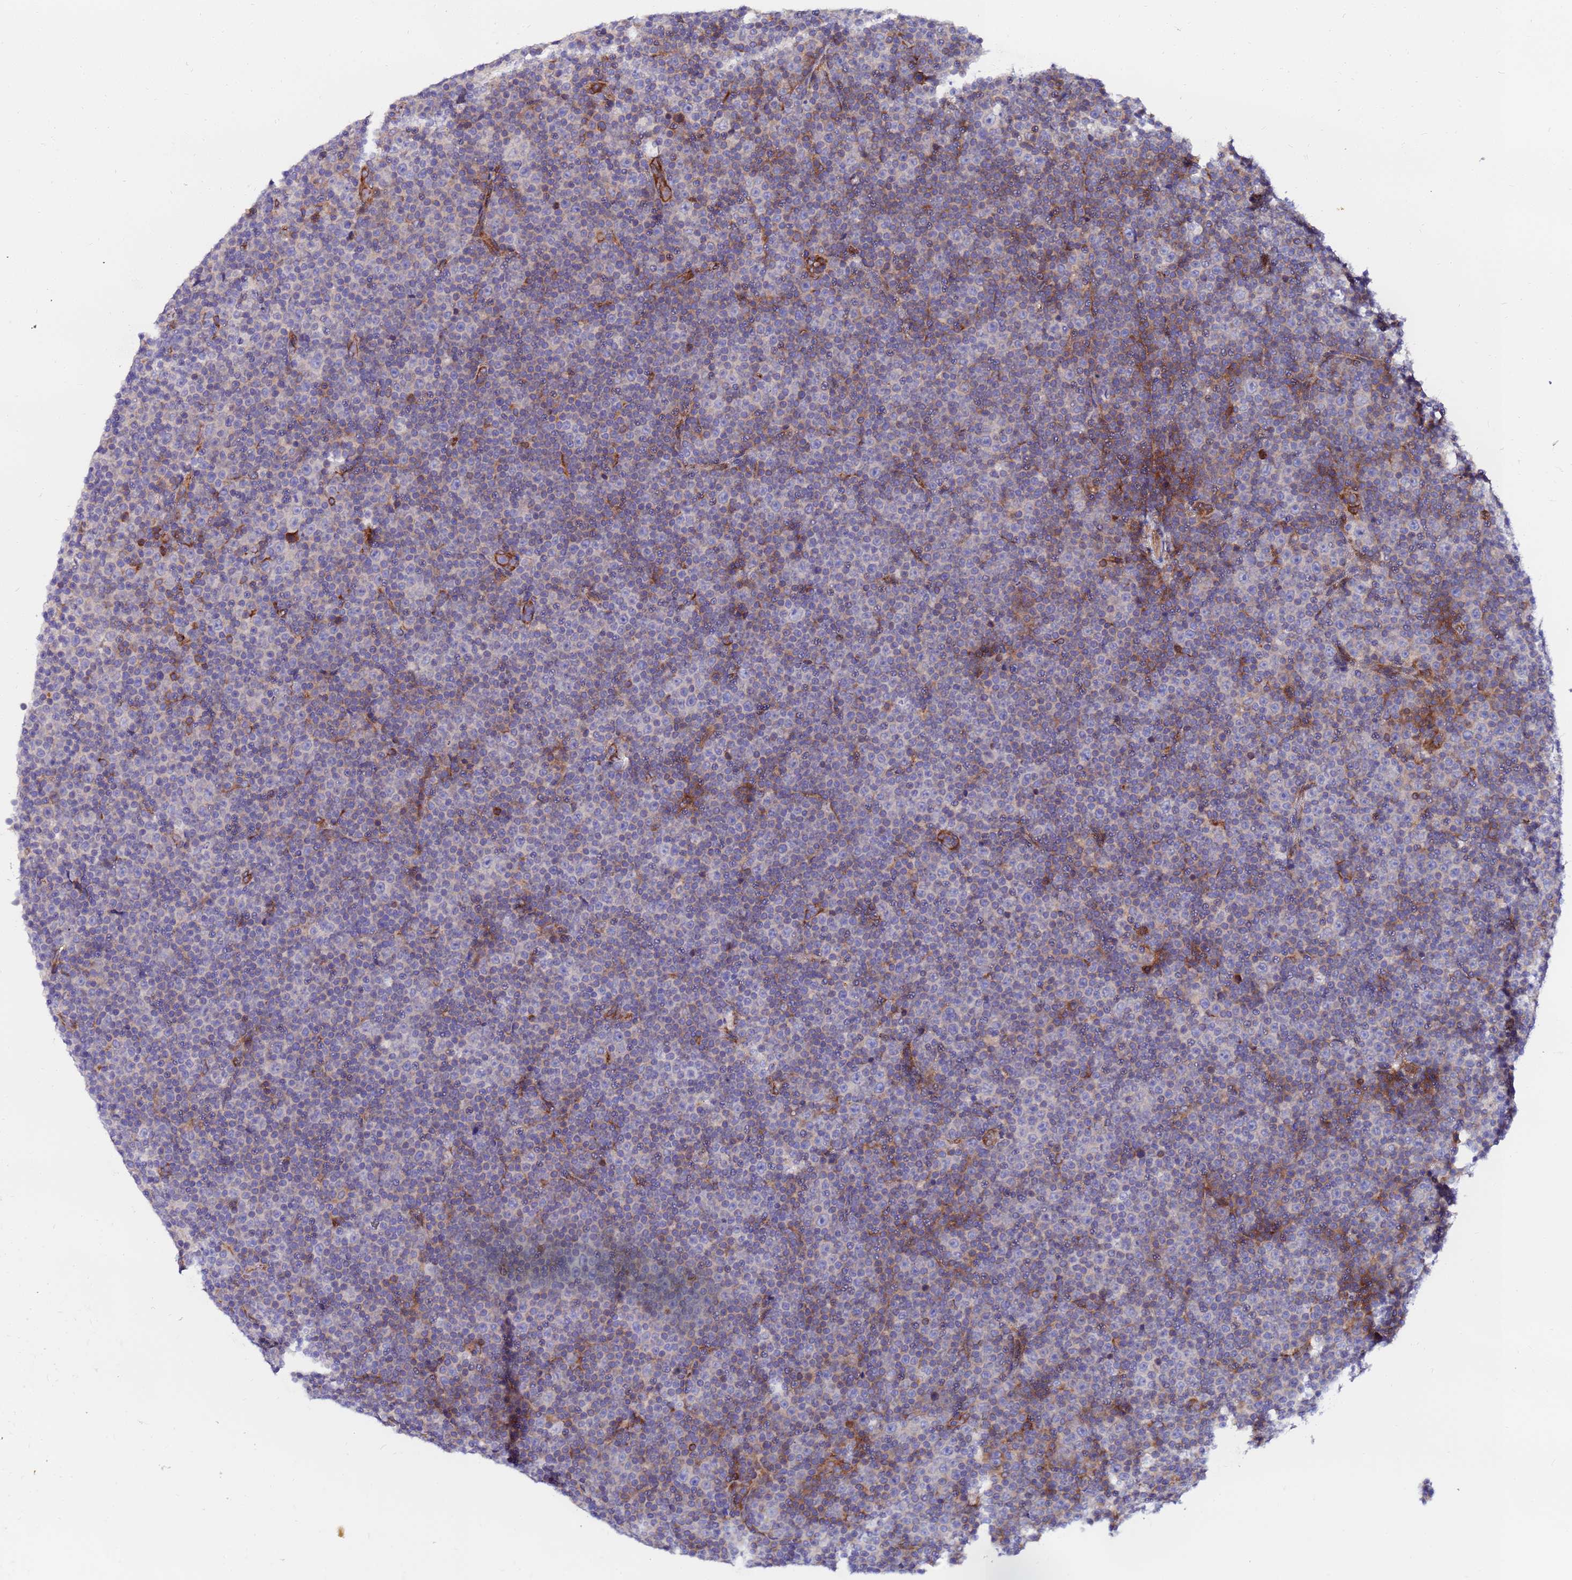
{"staining": {"intensity": "negative", "quantity": "none", "location": "none"}, "tissue": "lymphoma", "cell_type": "Tumor cells", "image_type": "cancer", "snomed": [{"axis": "morphology", "description": "Malignant lymphoma, non-Hodgkin's type, Low grade"}, {"axis": "topography", "description": "Lymph node"}], "caption": "The image shows no staining of tumor cells in malignant lymphoma, non-Hodgkin's type (low-grade).", "gene": "POM121", "patient": {"sex": "female", "age": 67}}